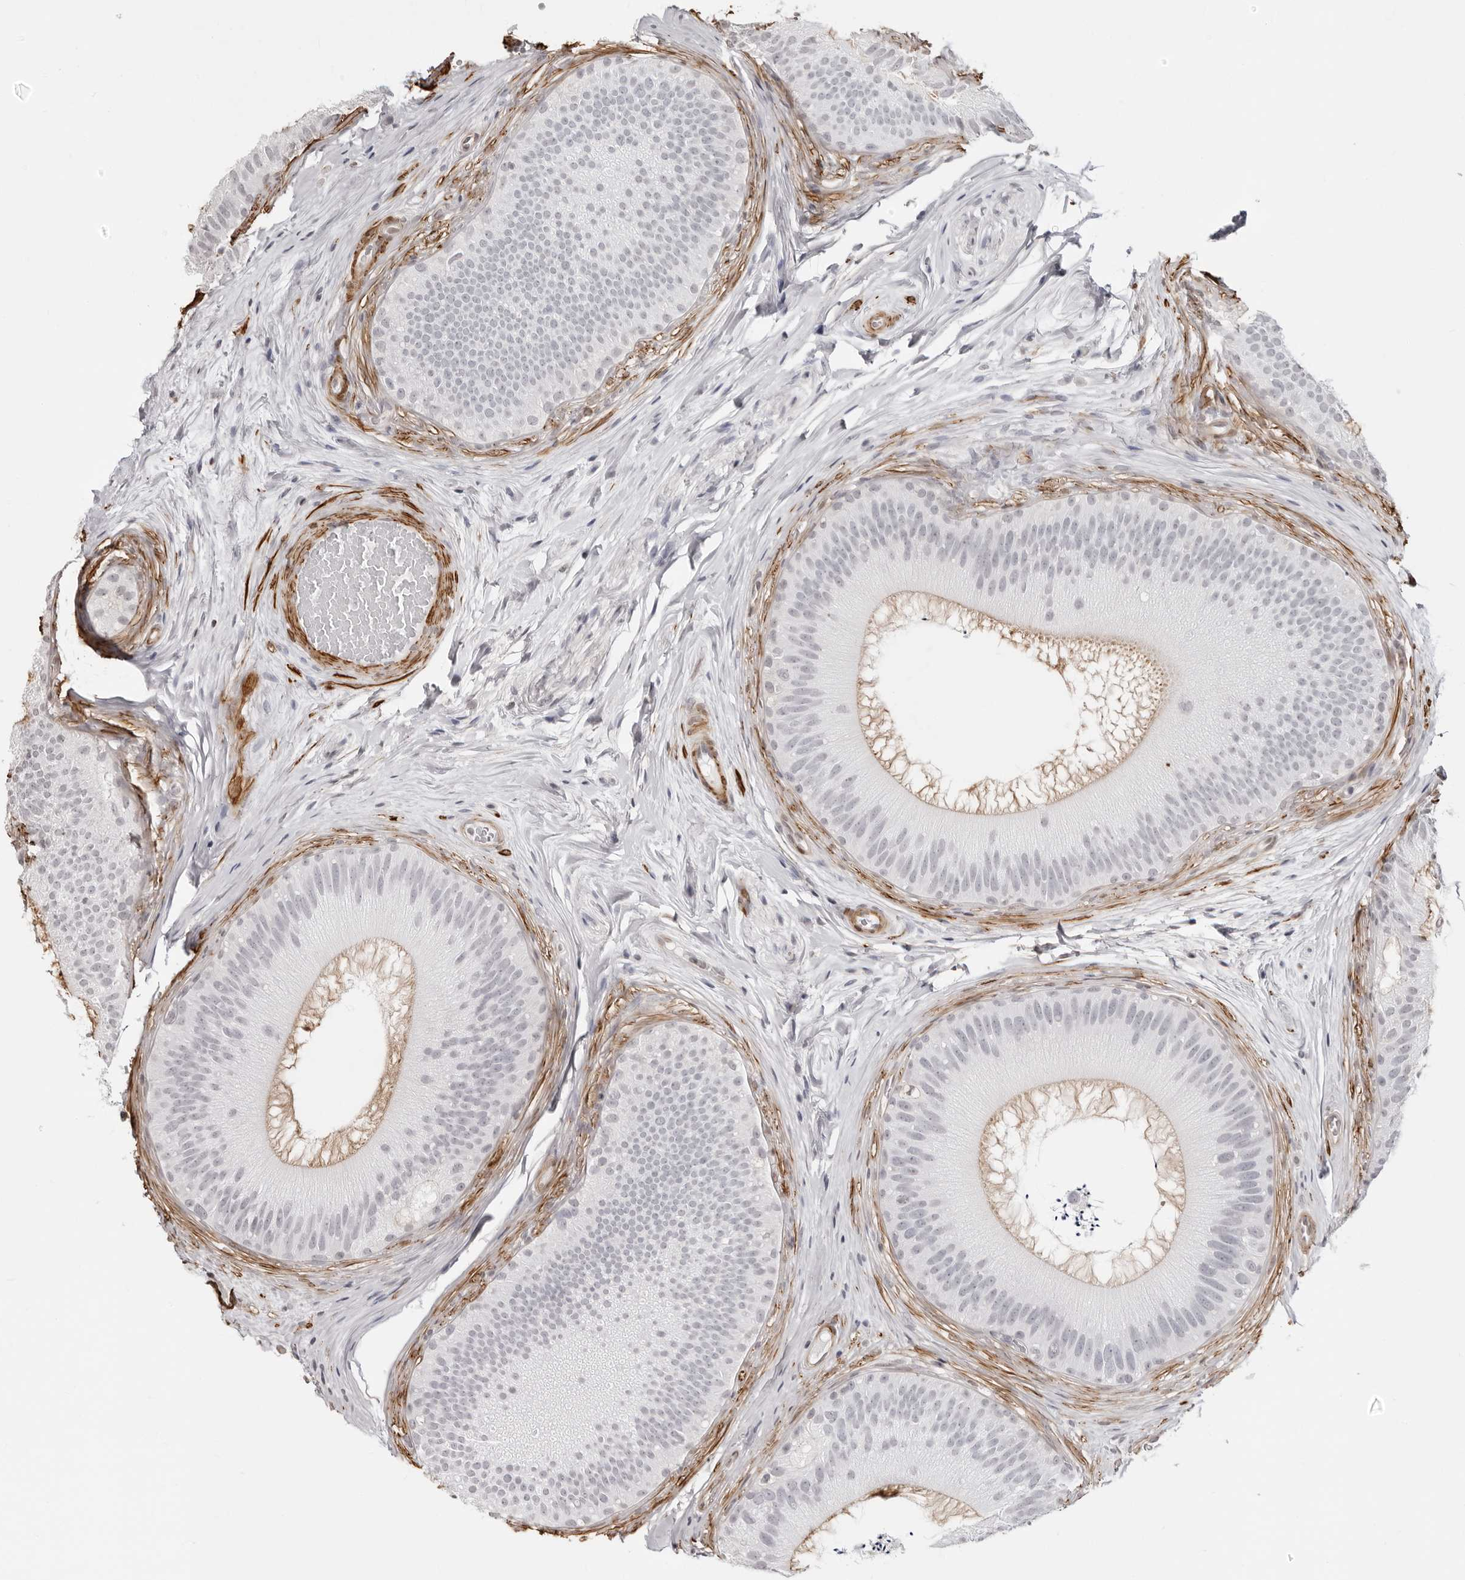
{"staining": {"intensity": "weak", "quantity": "<25%", "location": "cytoplasmic/membranous"}, "tissue": "epididymis", "cell_type": "Glandular cells", "image_type": "normal", "snomed": [{"axis": "morphology", "description": "Normal tissue, NOS"}, {"axis": "topography", "description": "Epididymis"}], "caption": "This is an immunohistochemistry (IHC) histopathology image of benign human epididymis. There is no staining in glandular cells.", "gene": "UNK", "patient": {"sex": "male", "age": 45}}